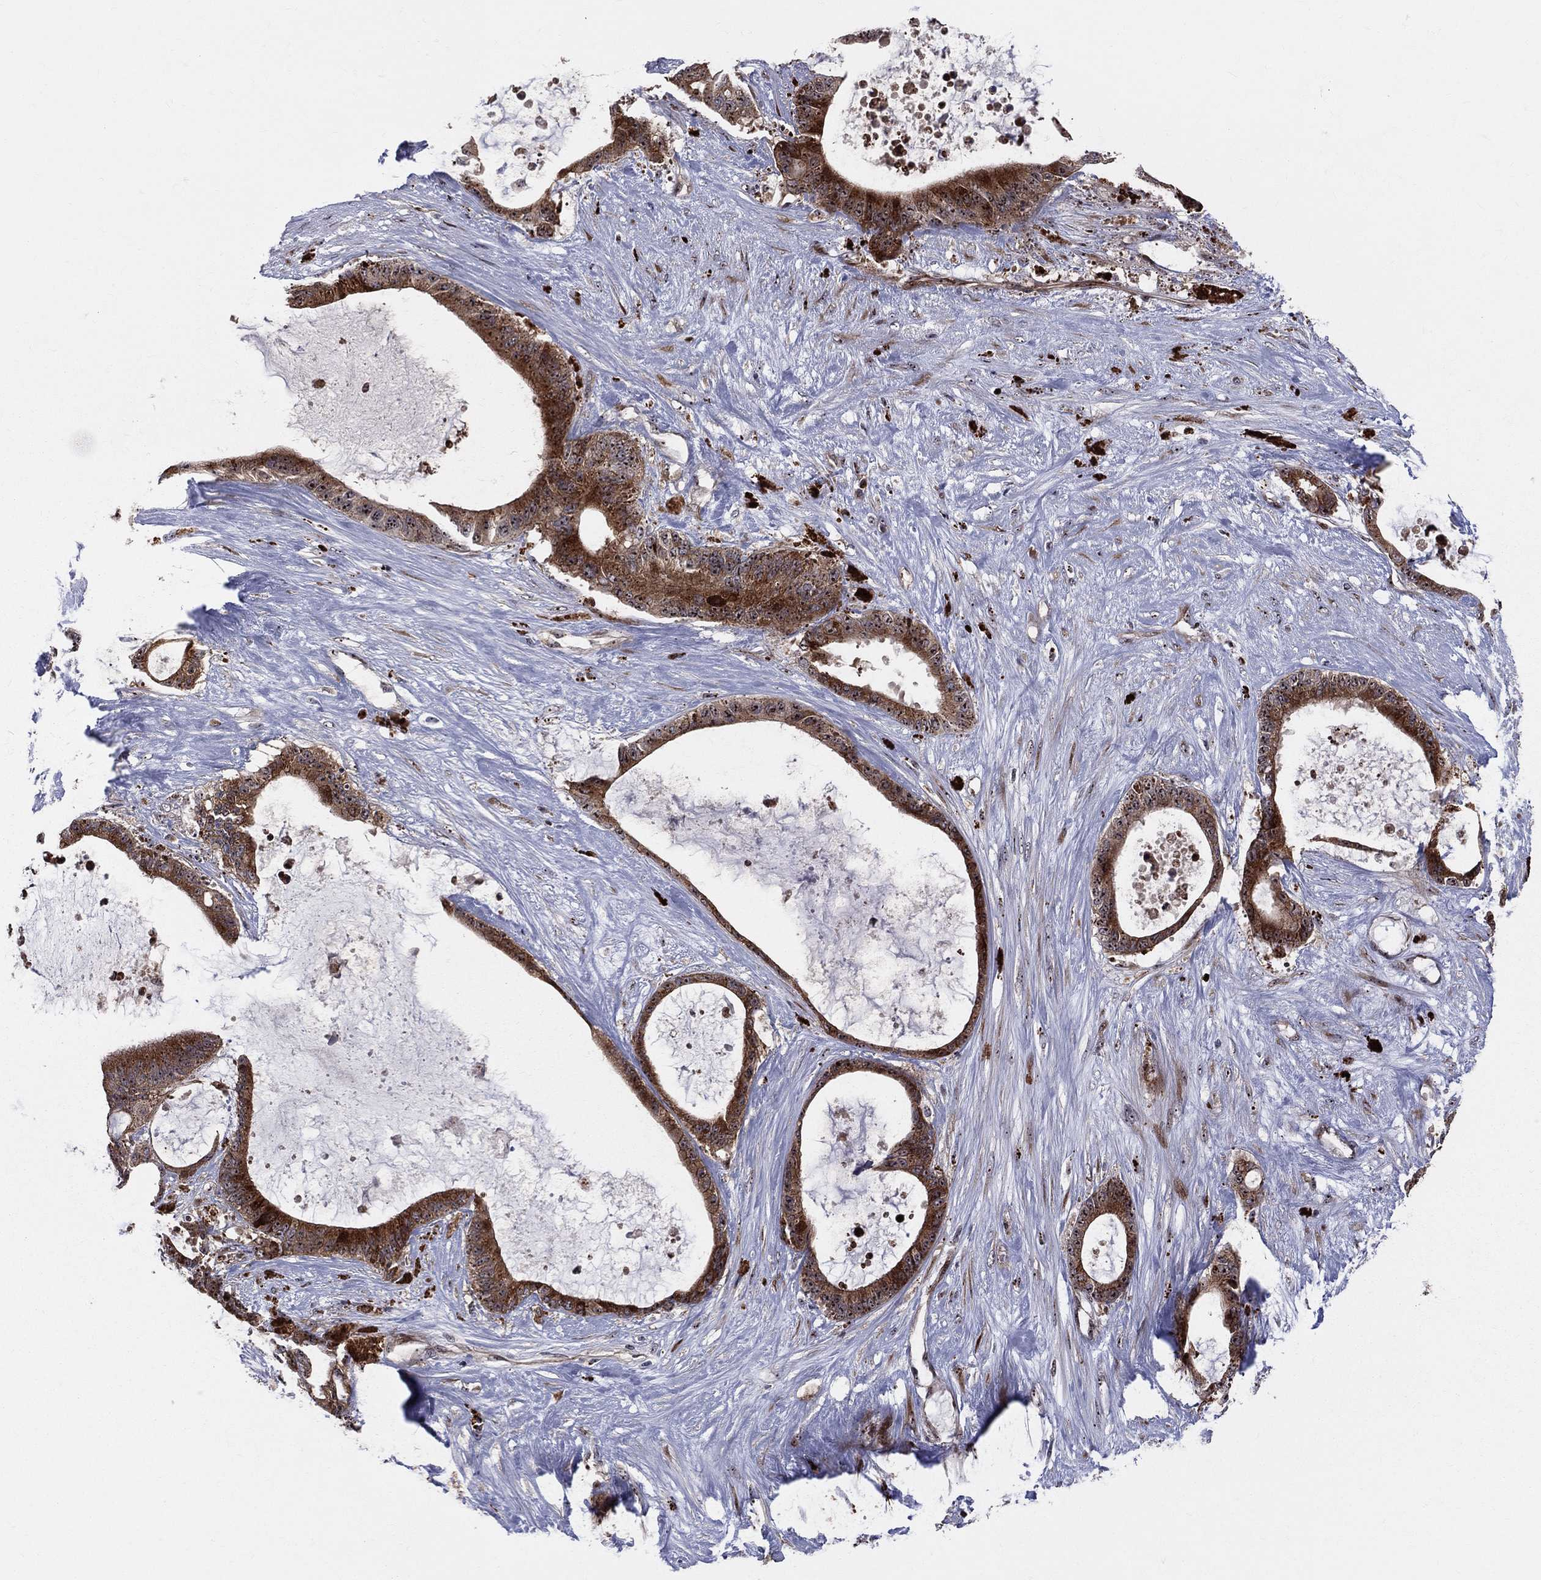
{"staining": {"intensity": "strong", "quantity": "25%-75%", "location": "cytoplasmic/membranous,nuclear"}, "tissue": "liver cancer", "cell_type": "Tumor cells", "image_type": "cancer", "snomed": [{"axis": "morphology", "description": "Normal tissue, NOS"}, {"axis": "morphology", "description": "Cholangiocarcinoma"}, {"axis": "topography", "description": "Liver"}, {"axis": "topography", "description": "Peripheral nerve tissue"}], "caption": "Strong cytoplasmic/membranous and nuclear positivity is present in about 25%-75% of tumor cells in cholangiocarcinoma (liver). (Brightfield microscopy of DAB IHC at high magnification).", "gene": "VHL", "patient": {"sex": "female", "age": 73}}